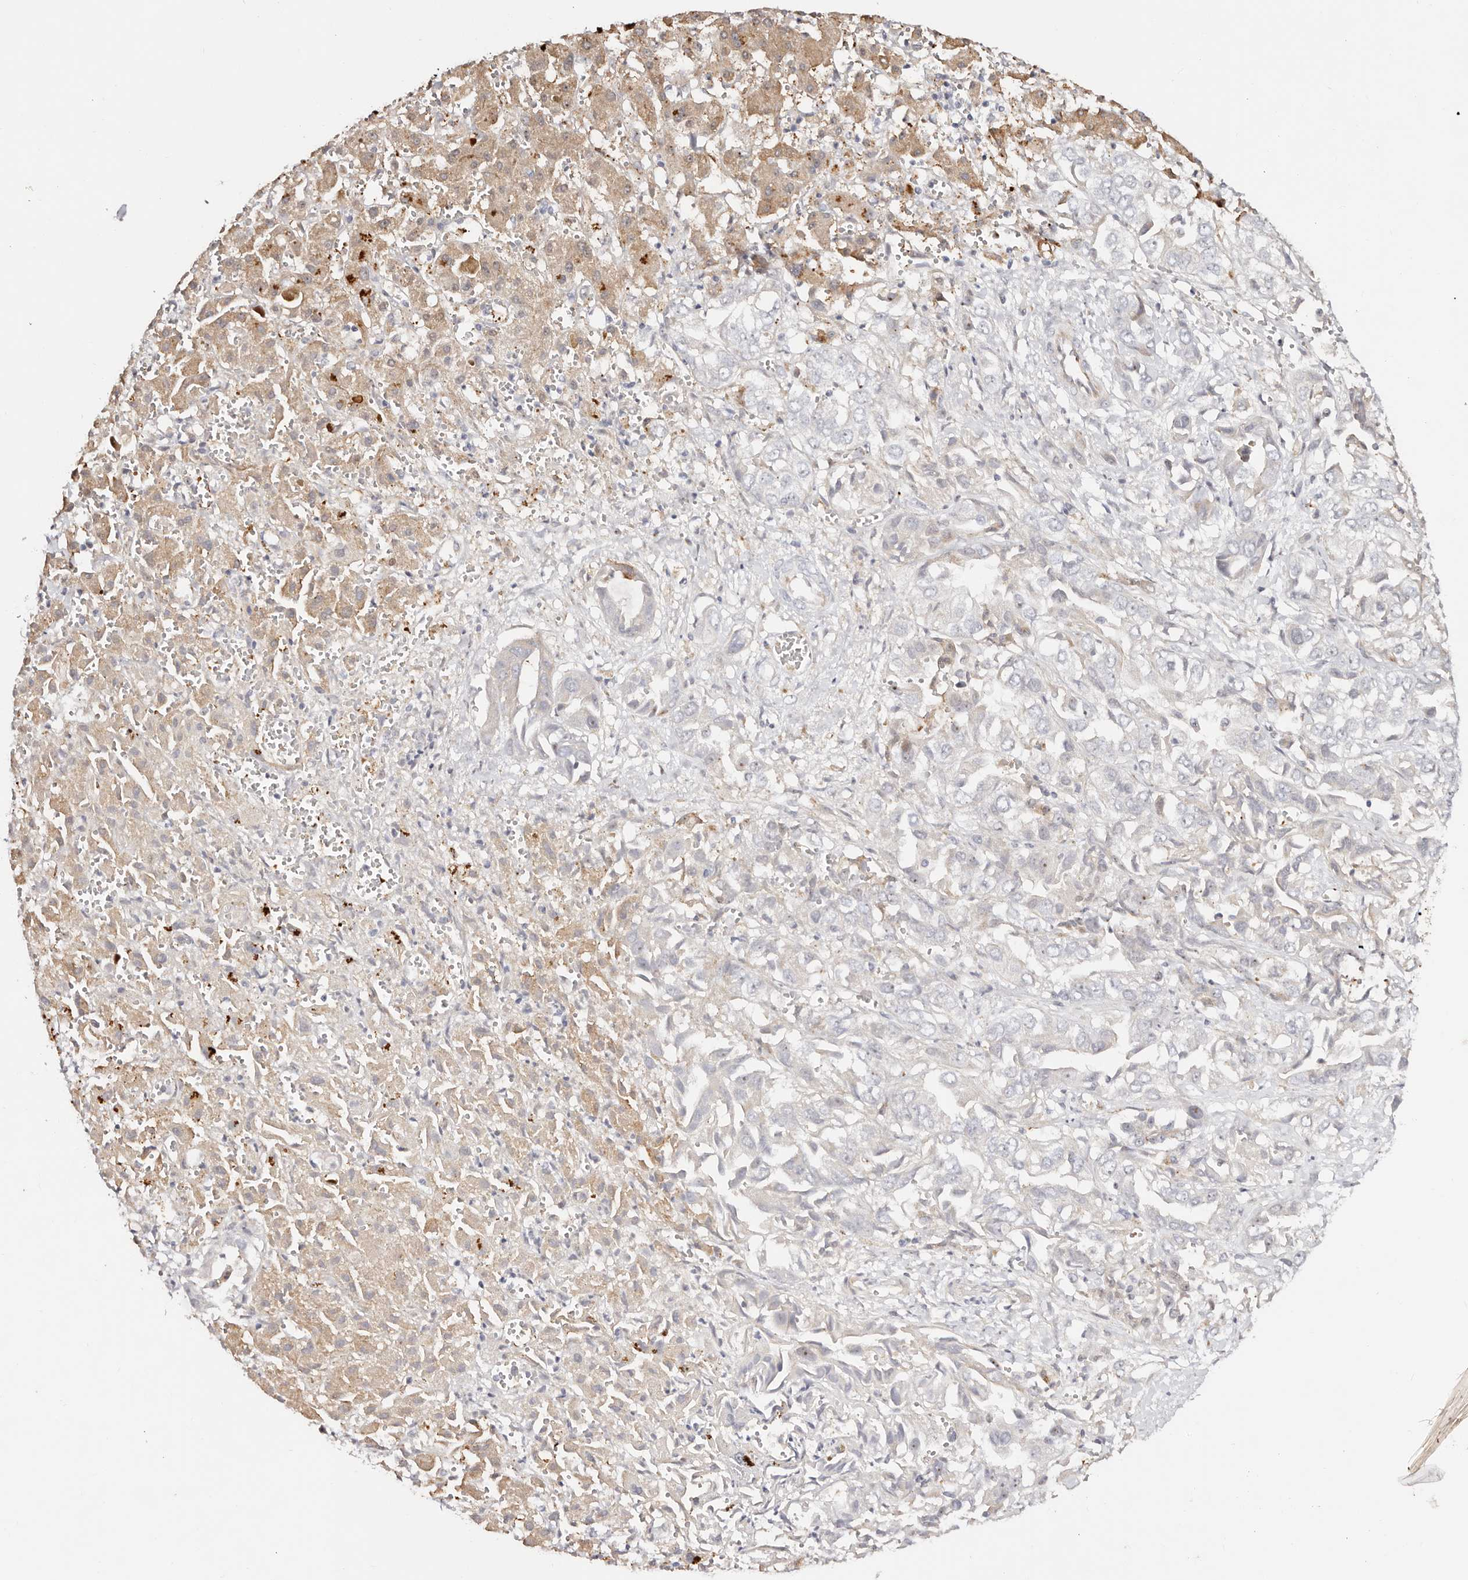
{"staining": {"intensity": "negative", "quantity": "none", "location": "none"}, "tissue": "liver cancer", "cell_type": "Tumor cells", "image_type": "cancer", "snomed": [{"axis": "morphology", "description": "Cholangiocarcinoma"}, {"axis": "topography", "description": "Liver"}], "caption": "Protein analysis of liver cancer (cholangiocarcinoma) displays no significant expression in tumor cells.", "gene": "ODF2L", "patient": {"sex": "female", "age": 52}}